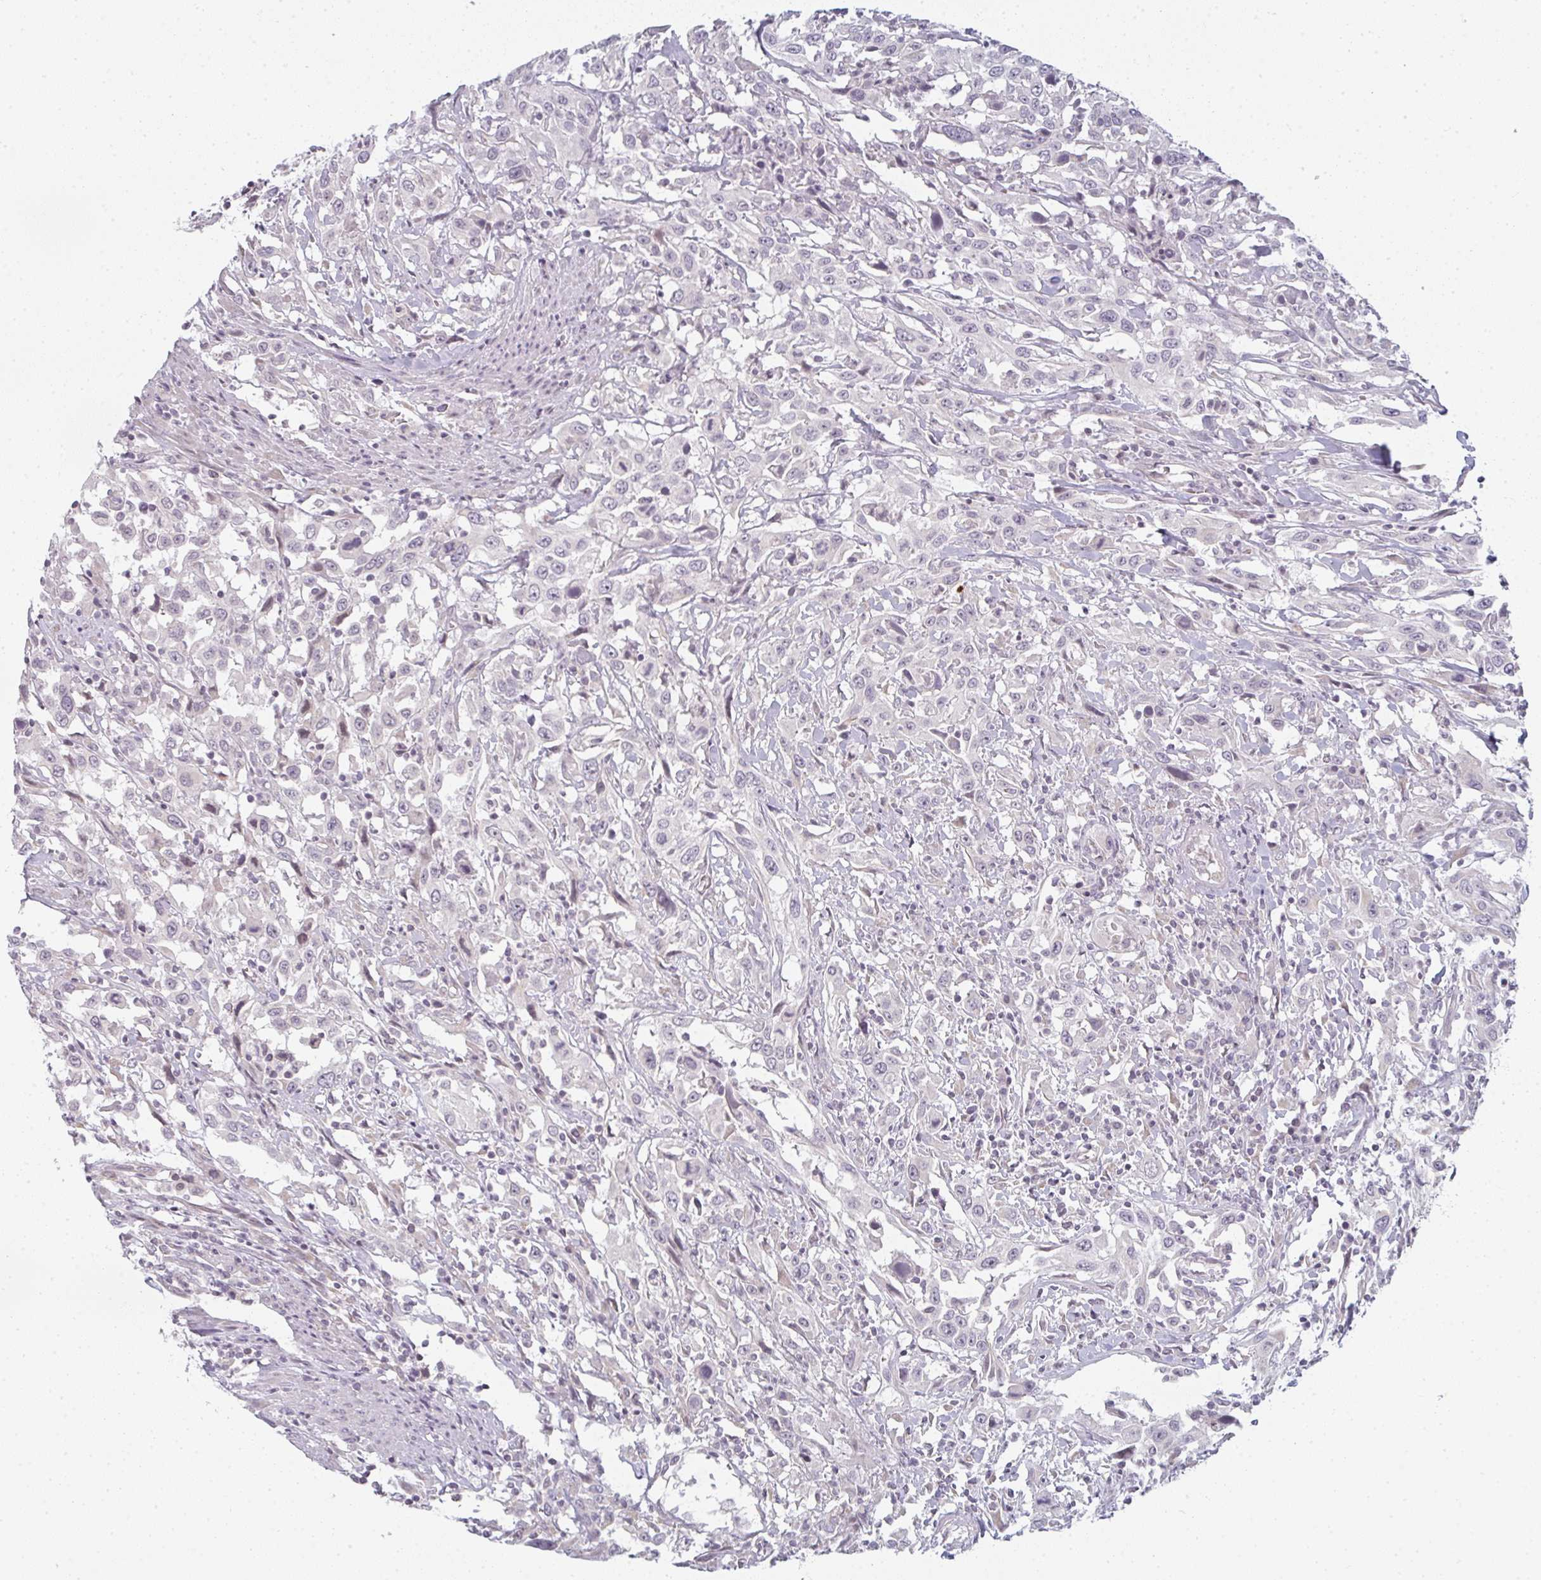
{"staining": {"intensity": "negative", "quantity": "none", "location": "none"}, "tissue": "urothelial cancer", "cell_type": "Tumor cells", "image_type": "cancer", "snomed": [{"axis": "morphology", "description": "Urothelial carcinoma, High grade"}, {"axis": "topography", "description": "Urinary bladder"}], "caption": "Urothelial cancer stained for a protein using IHC demonstrates no staining tumor cells.", "gene": "RBBP6", "patient": {"sex": "male", "age": 61}}